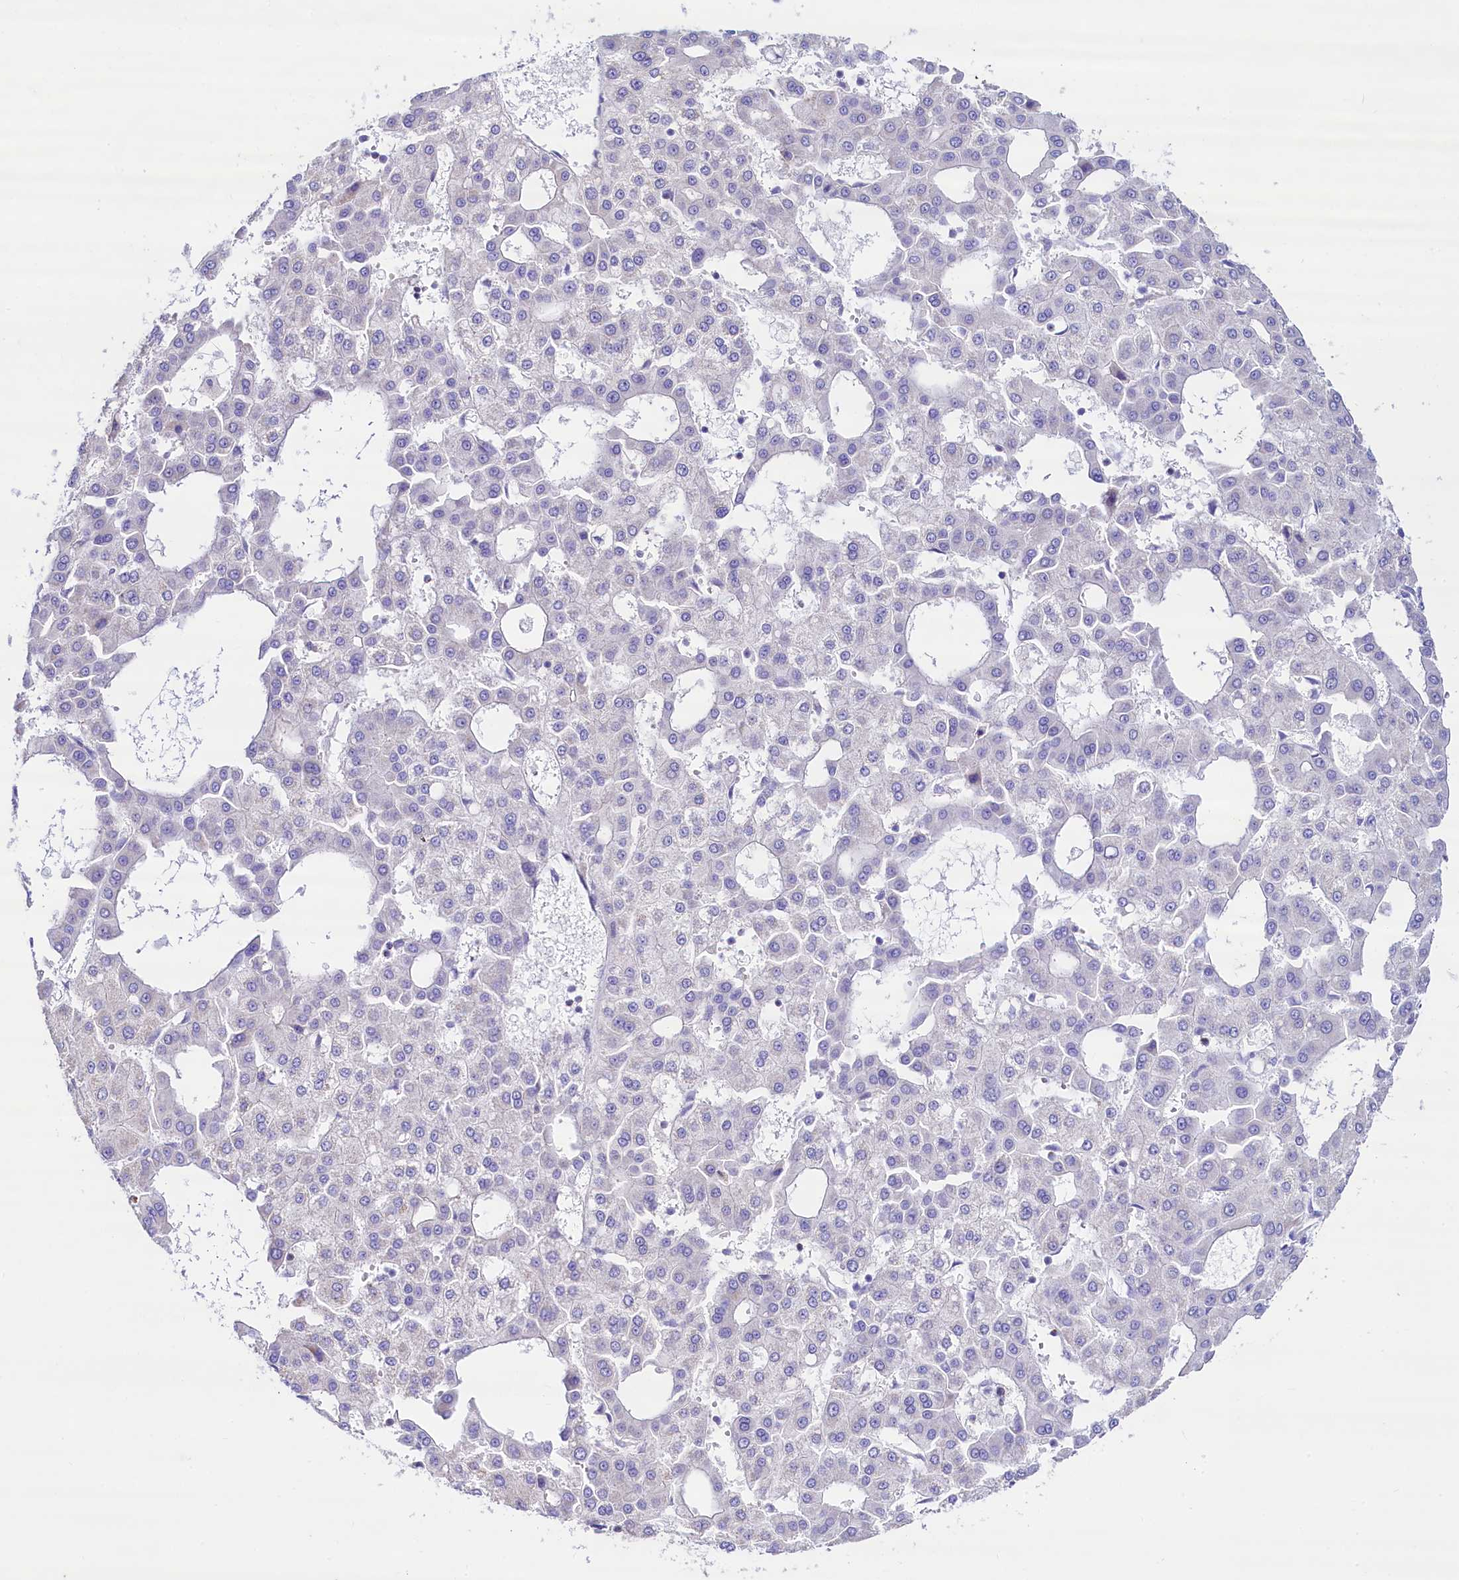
{"staining": {"intensity": "negative", "quantity": "none", "location": "none"}, "tissue": "liver cancer", "cell_type": "Tumor cells", "image_type": "cancer", "snomed": [{"axis": "morphology", "description": "Carcinoma, Hepatocellular, NOS"}, {"axis": "topography", "description": "Liver"}], "caption": "Immunohistochemistry of human hepatocellular carcinoma (liver) reveals no staining in tumor cells.", "gene": "RBP3", "patient": {"sex": "male", "age": 47}}